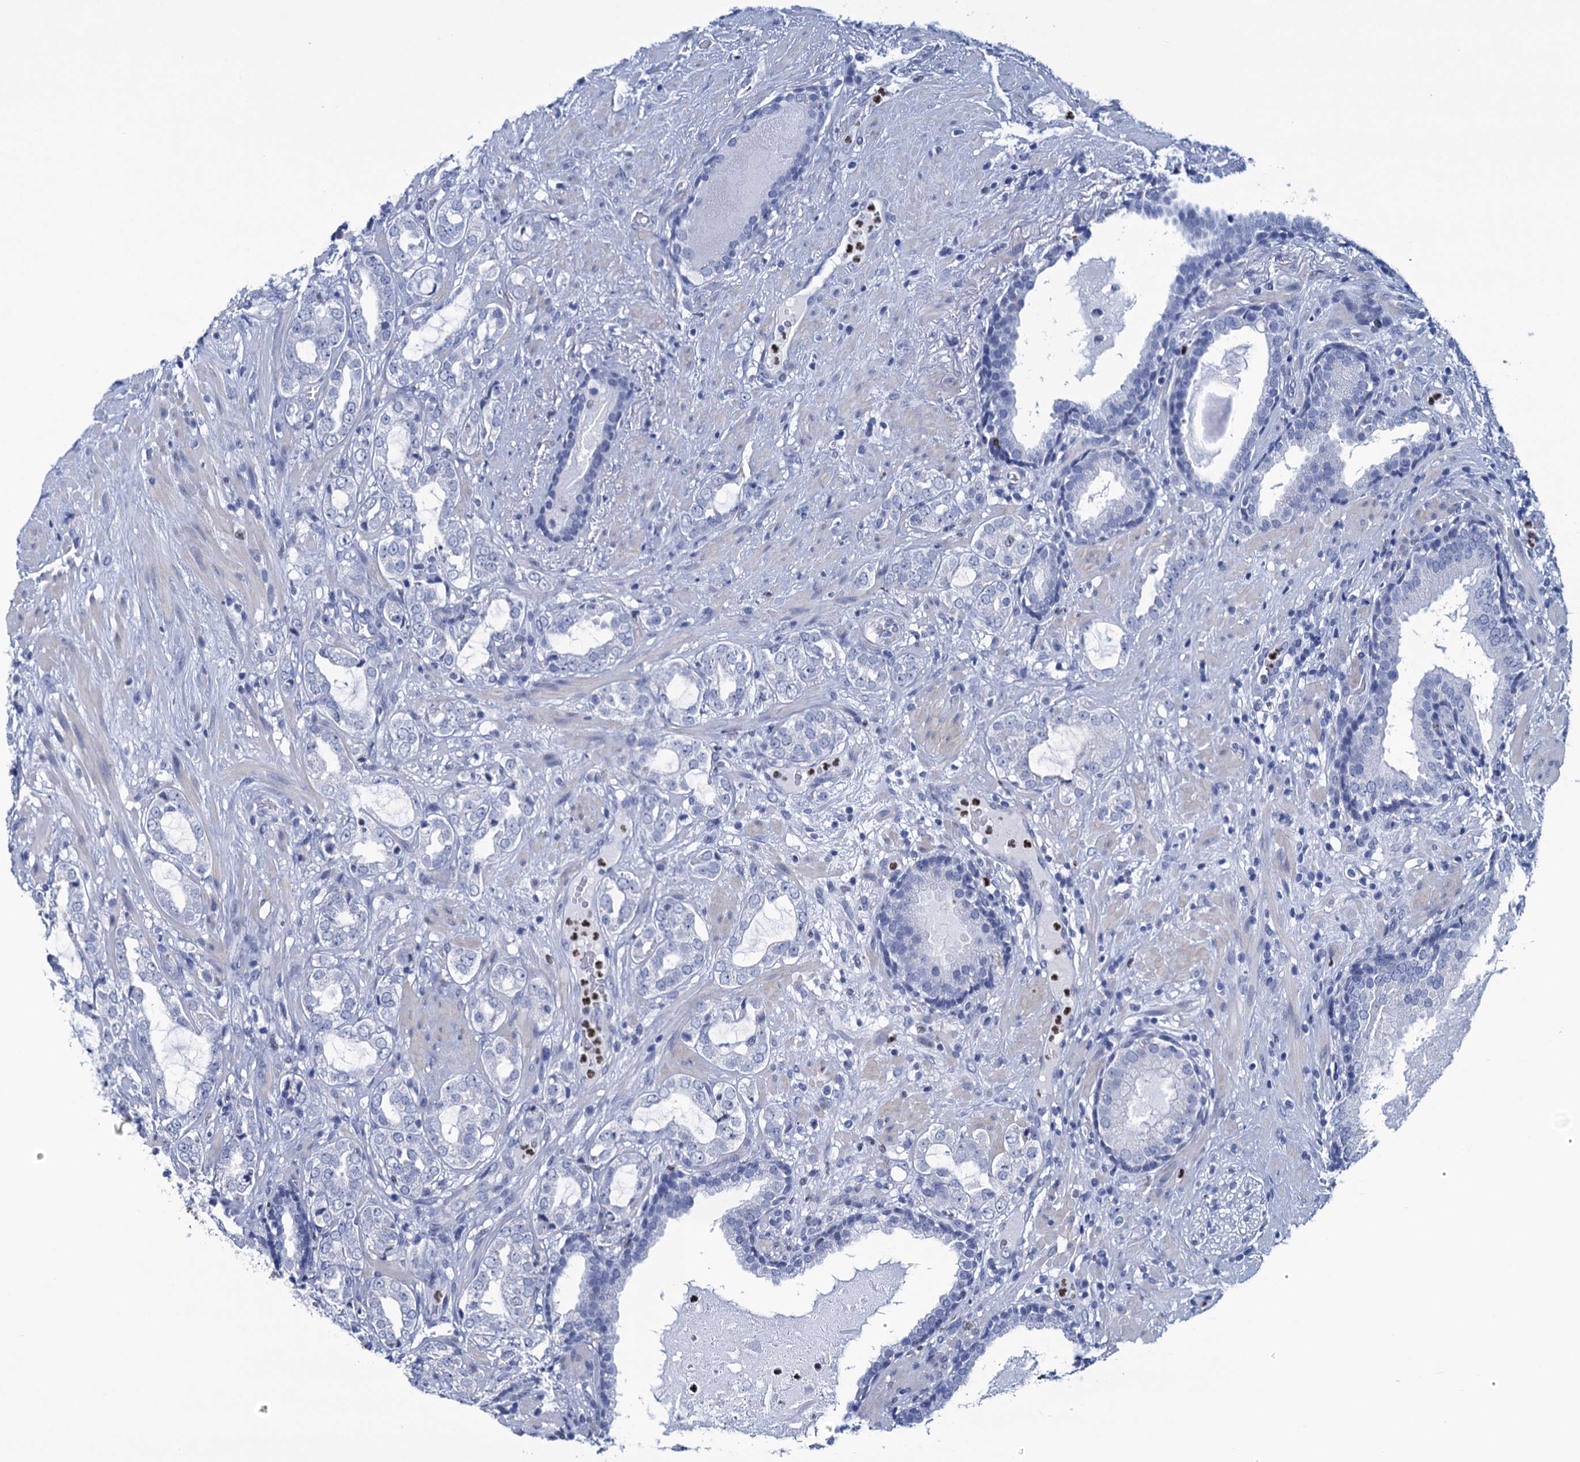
{"staining": {"intensity": "negative", "quantity": "none", "location": "none"}, "tissue": "prostate cancer", "cell_type": "Tumor cells", "image_type": "cancer", "snomed": [{"axis": "morphology", "description": "Adenocarcinoma, High grade"}, {"axis": "topography", "description": "Prostate"}], "caption": "Immunohistochemistry (IHC) histopathology image of human prostate cancer stained for a protein (brown), which exhibits no expression in tumor cells.", "gene": "RHCG", "patient": {"sex": "male", "age": 64}}